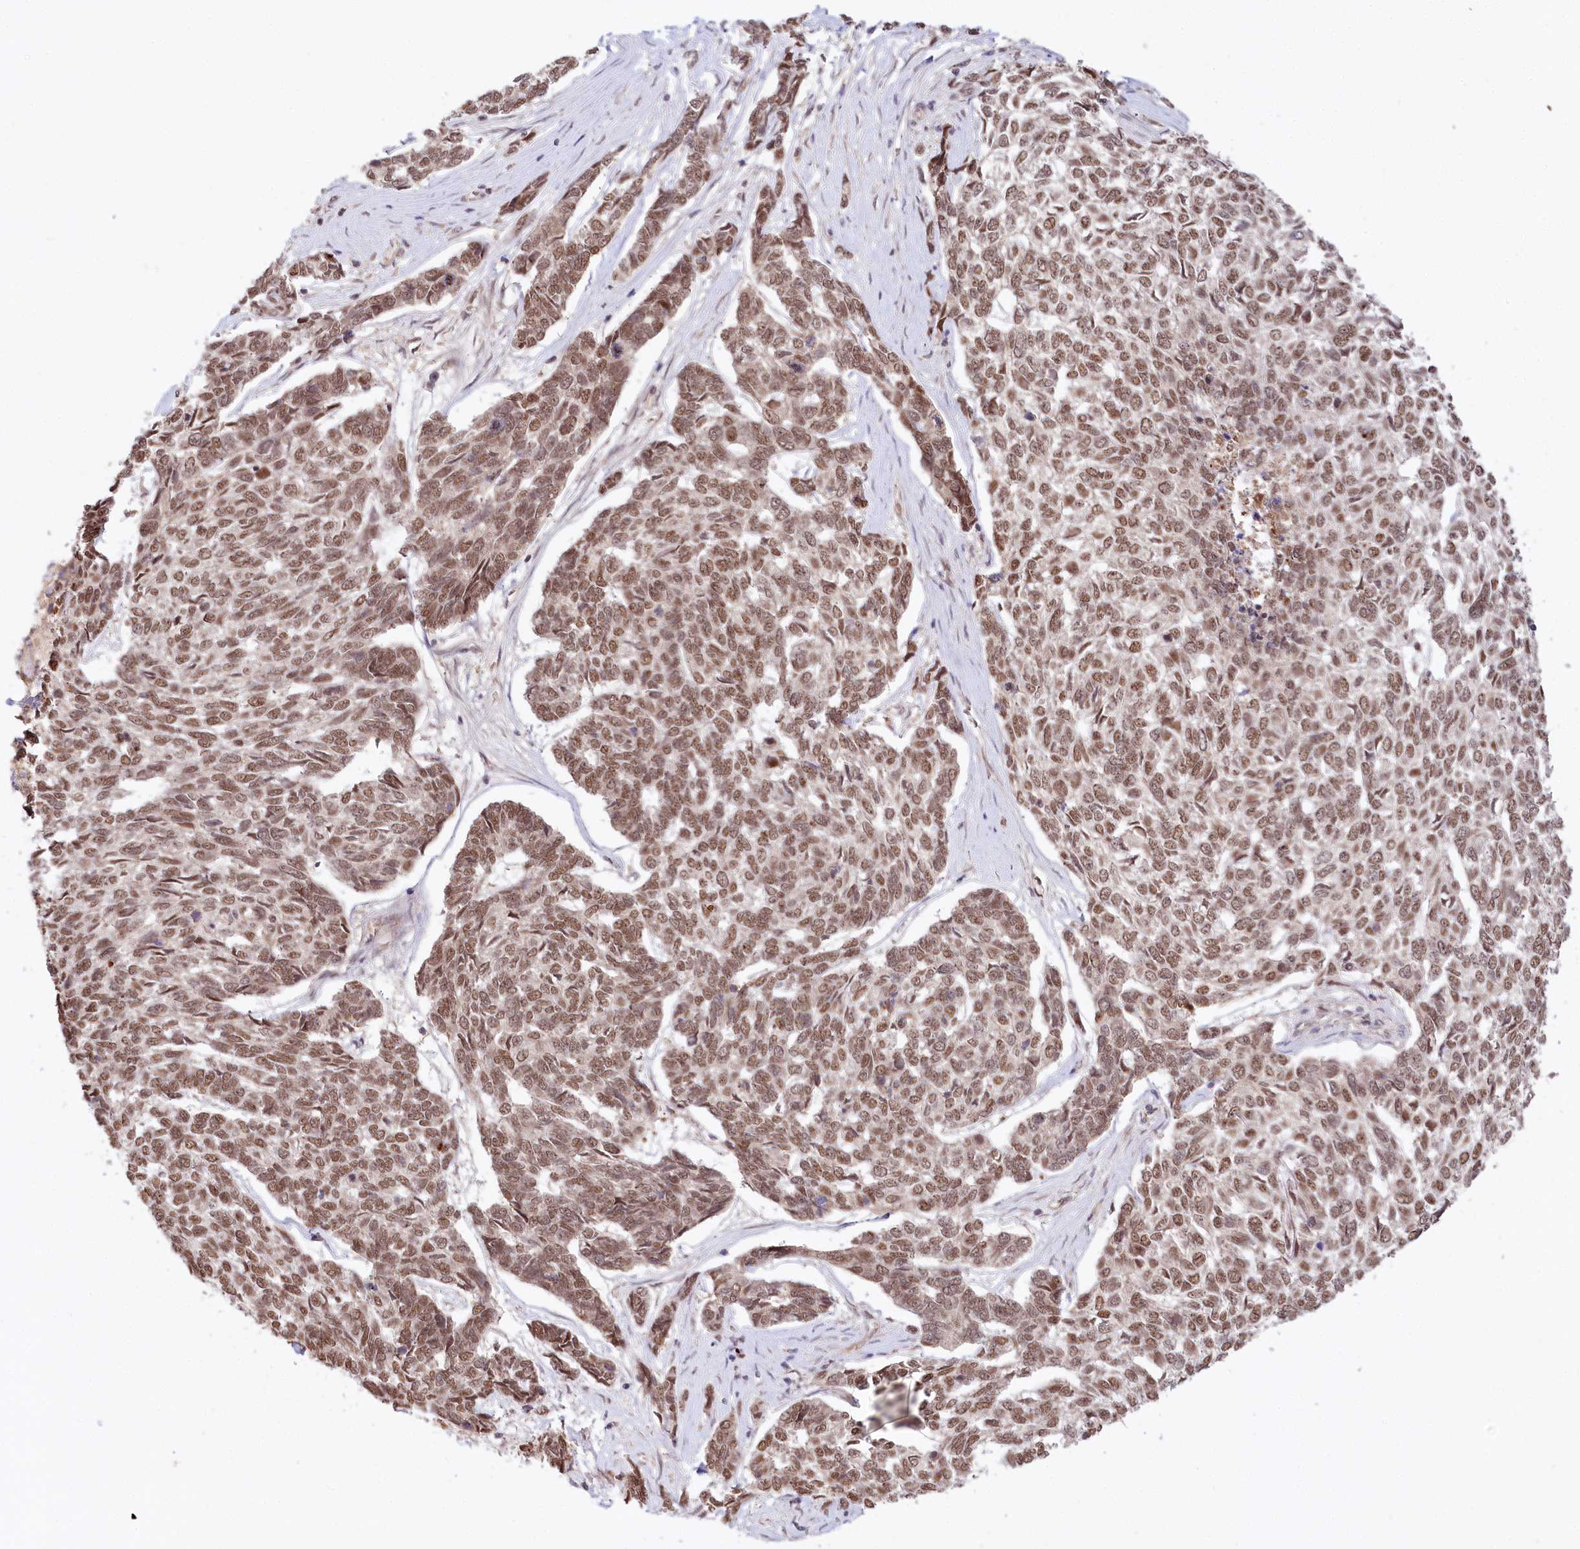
{"staining": {"intensity": "moderate", "quantity": ">75%", "location": "nuclear"}, "tissue": "skin cancer", "cell_type": "Tumor cells", "image_type": "cancer", "snomed": [{"axis": "morphology", "description": "Basal cell carcinoma"}, {"axis": "topography", "description": "Skin"}], "caption": "Skin cancer stained with a brown dye demonstrates moderate nuclear positive positivity in approximately >75% of tumor cells.", "gene": "CCDC65", "patient": {"sex": "female", "age": 65}}